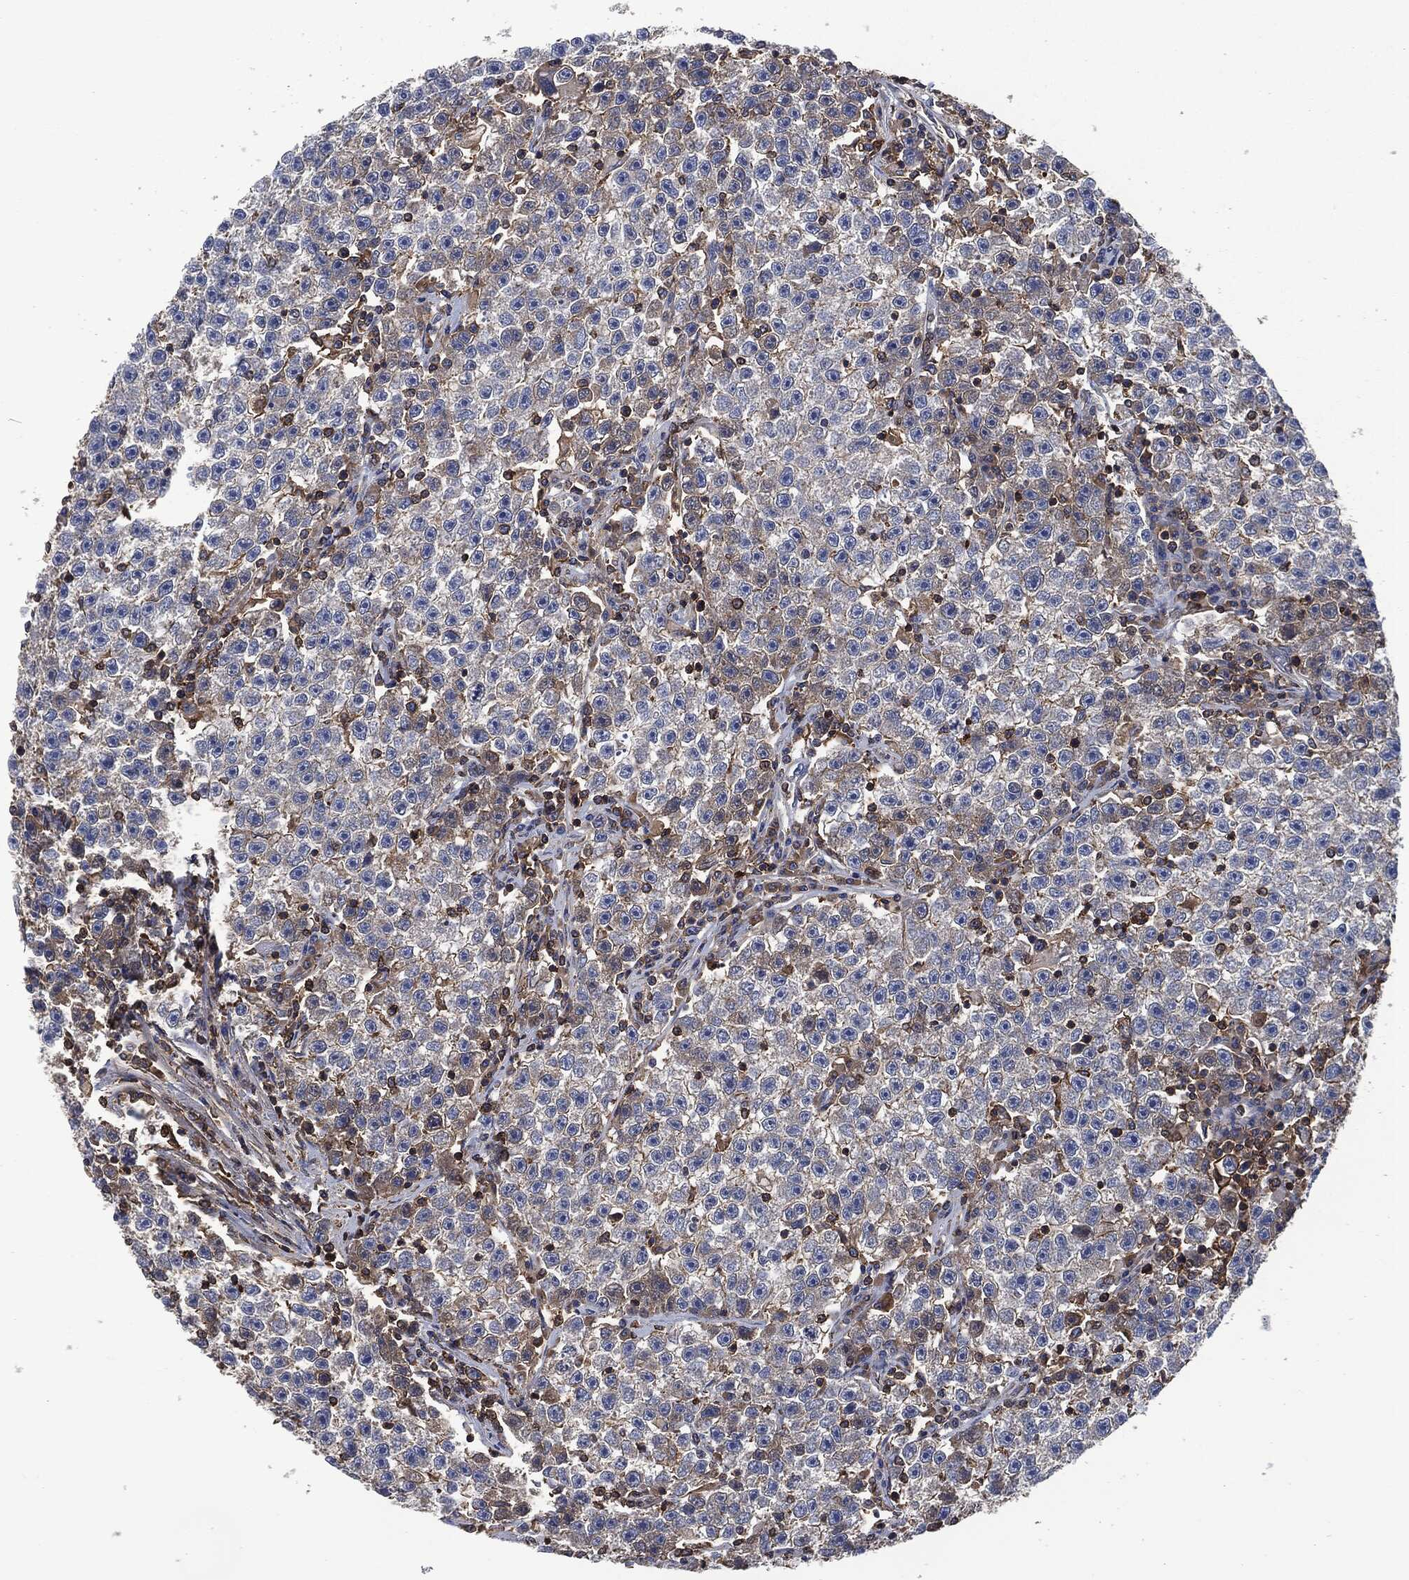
{"staining": {"intensity": "strong", "quantity": "<25%", "location": "cytoplasmic/membranous"}, "tissue": "testis cancer", "cell_type": "Tumor cells", "image_type": "cancer", "snomed": [{"axis": "morphology", "description": "Seminoma, NOS"}, {"axis": "topography", "description": "Testis"}], "caption": "Protein expression analysis of human testis cancer (seminoma) reveals strong cytoplasmic/membranous positivity in approximately <25% of tumor cells. (Stains: DAB (3,3'-diaminobenzidine) in brown, nuclei in blue, Microscopy: brightfield microscopy at high magnification).", "gene": "LGALS9", "patient": {"sex": "male", "age": 22}}